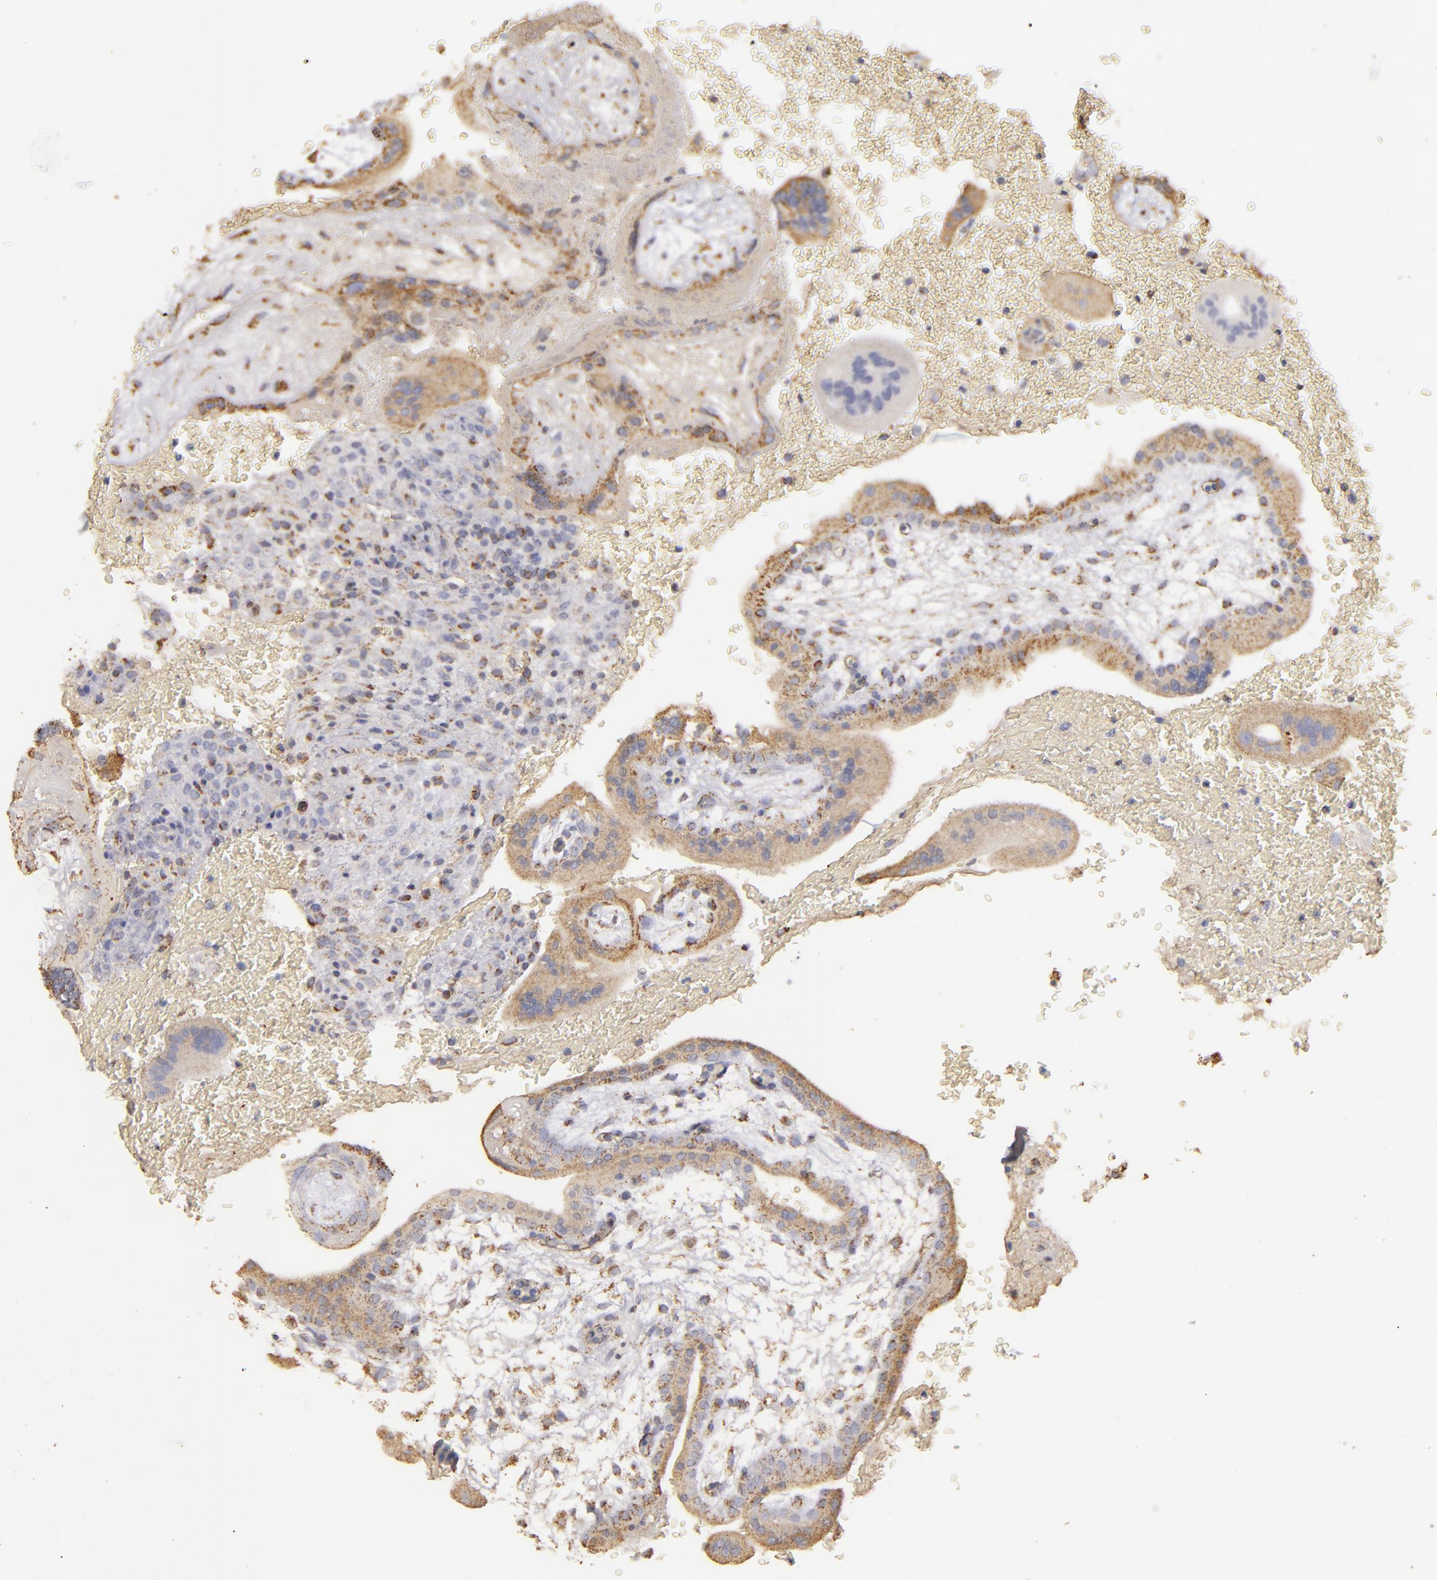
{"staining": {"intensity": "moderate", "quantity": ">75%", "location": "cytoplasmic/membranous"}, "tissue": "placenta", "cell_type": "Trophoblastic cells", "image_type": "normal", "snomed": [{"axis": "morphology", "description": "Normal tissue, NOS"}, {"axis": "topography", "description": "Placenta"}], "caption": "The histopathology image reveals immunohistochemical staining of benign placenta. There is moderate cytoplasmic/membranous positivity is present in approximately >75% of trophoblastic cells. The staining was performed using DAB (3,3'-diaminobenzidine), with brown indicating positive protein expression. Nuclei are stained blue with hematoxylin.", "gene": "CFB", "patient": {"sex": "female", "age": 35}}